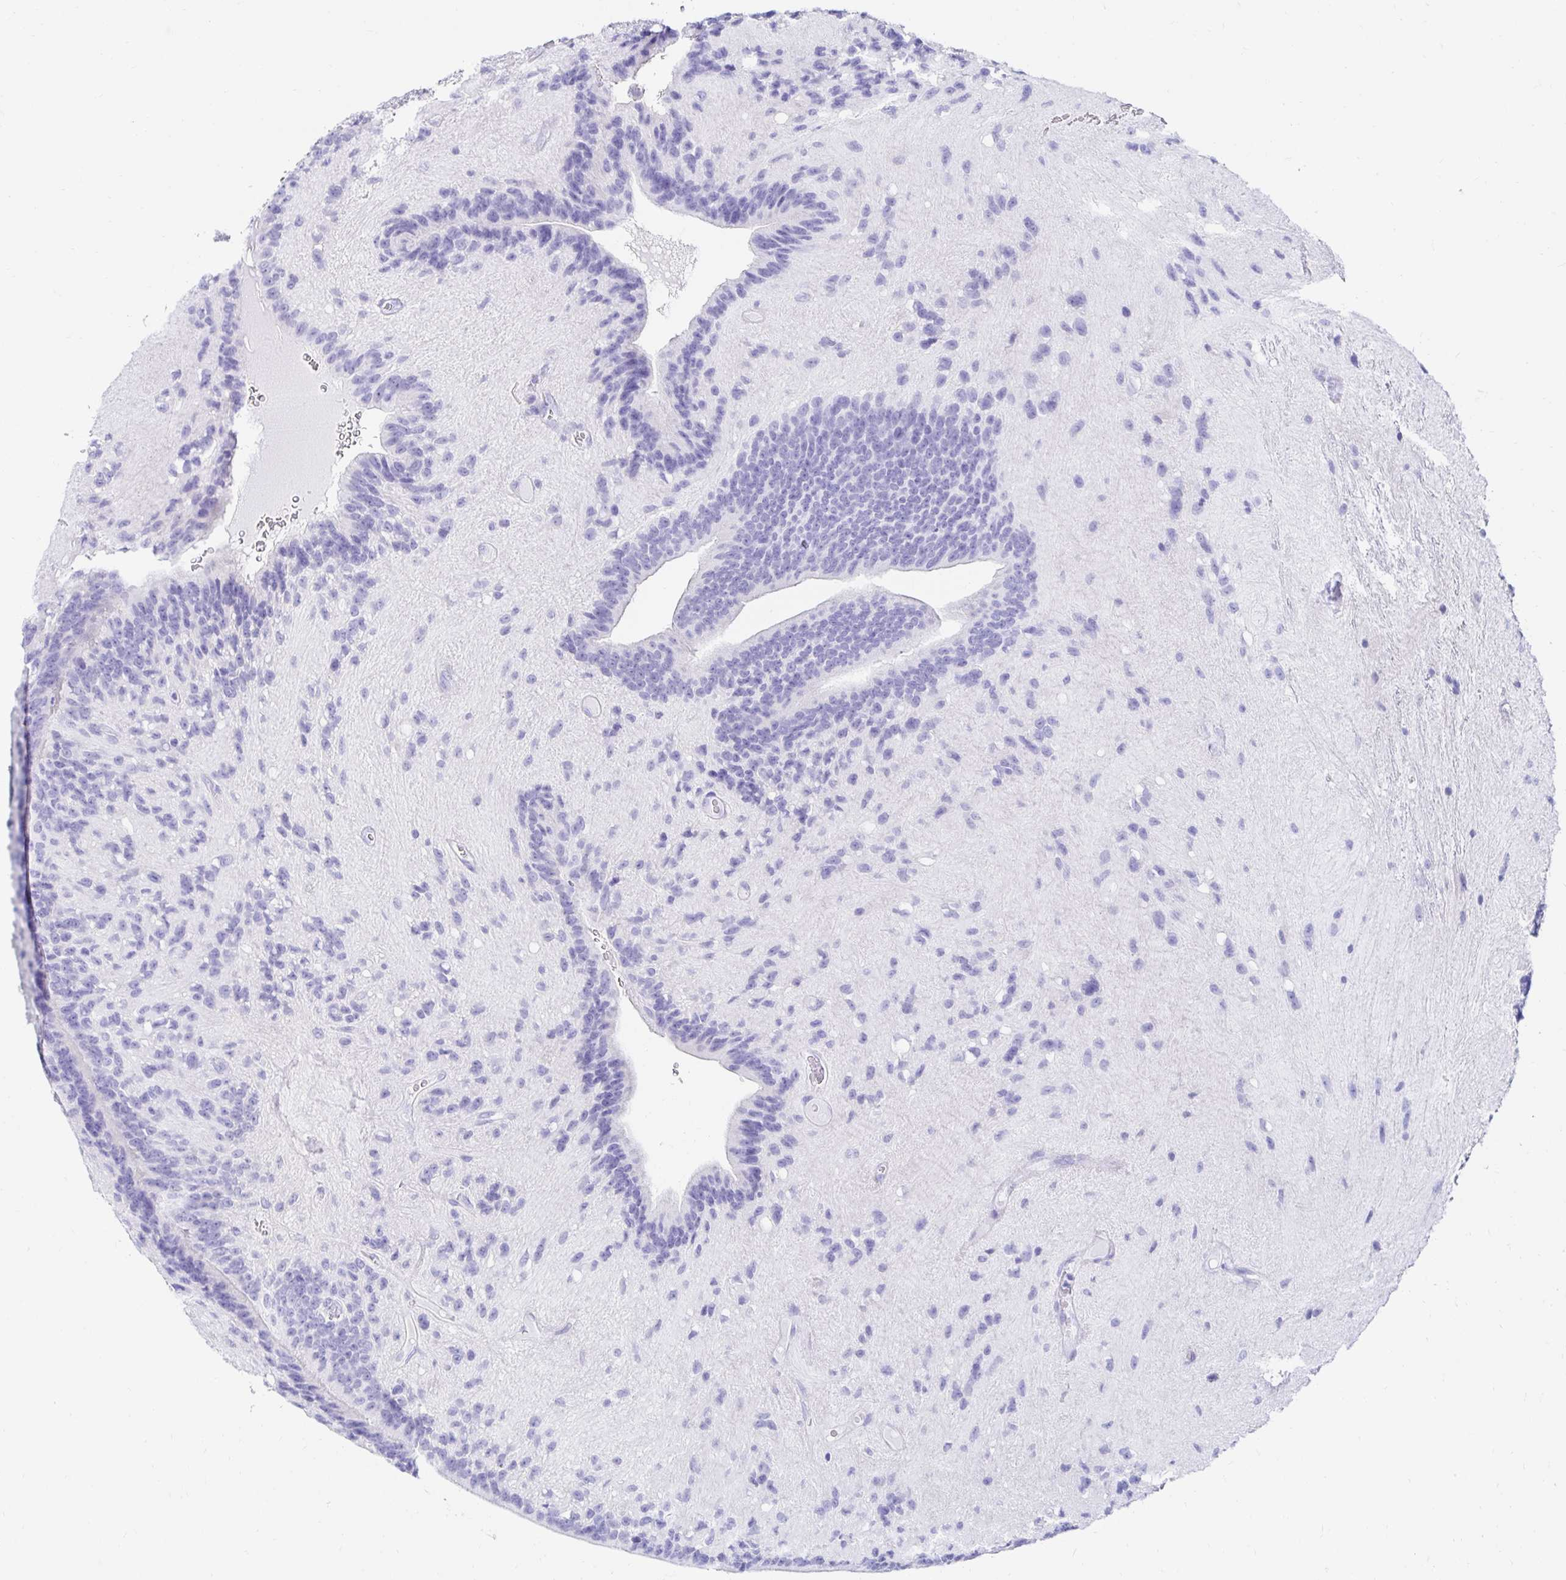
{"staining": {"intensity": "negative", "quantity": "none", "location": "none"}, "tissue": "glioma", "cell_type": "Tumor cells", "image_type": "cancer", "snomed": [{"axis": "morphology", "description": "Glioma, malignant, Low grade"}, {"axis": "topography", "description": "Brain"}], "caption": "Tumor cells are negative for brown protein staining in glioma.", "gene": "CA9", "patient": {"sex": "male", "age": 31}}